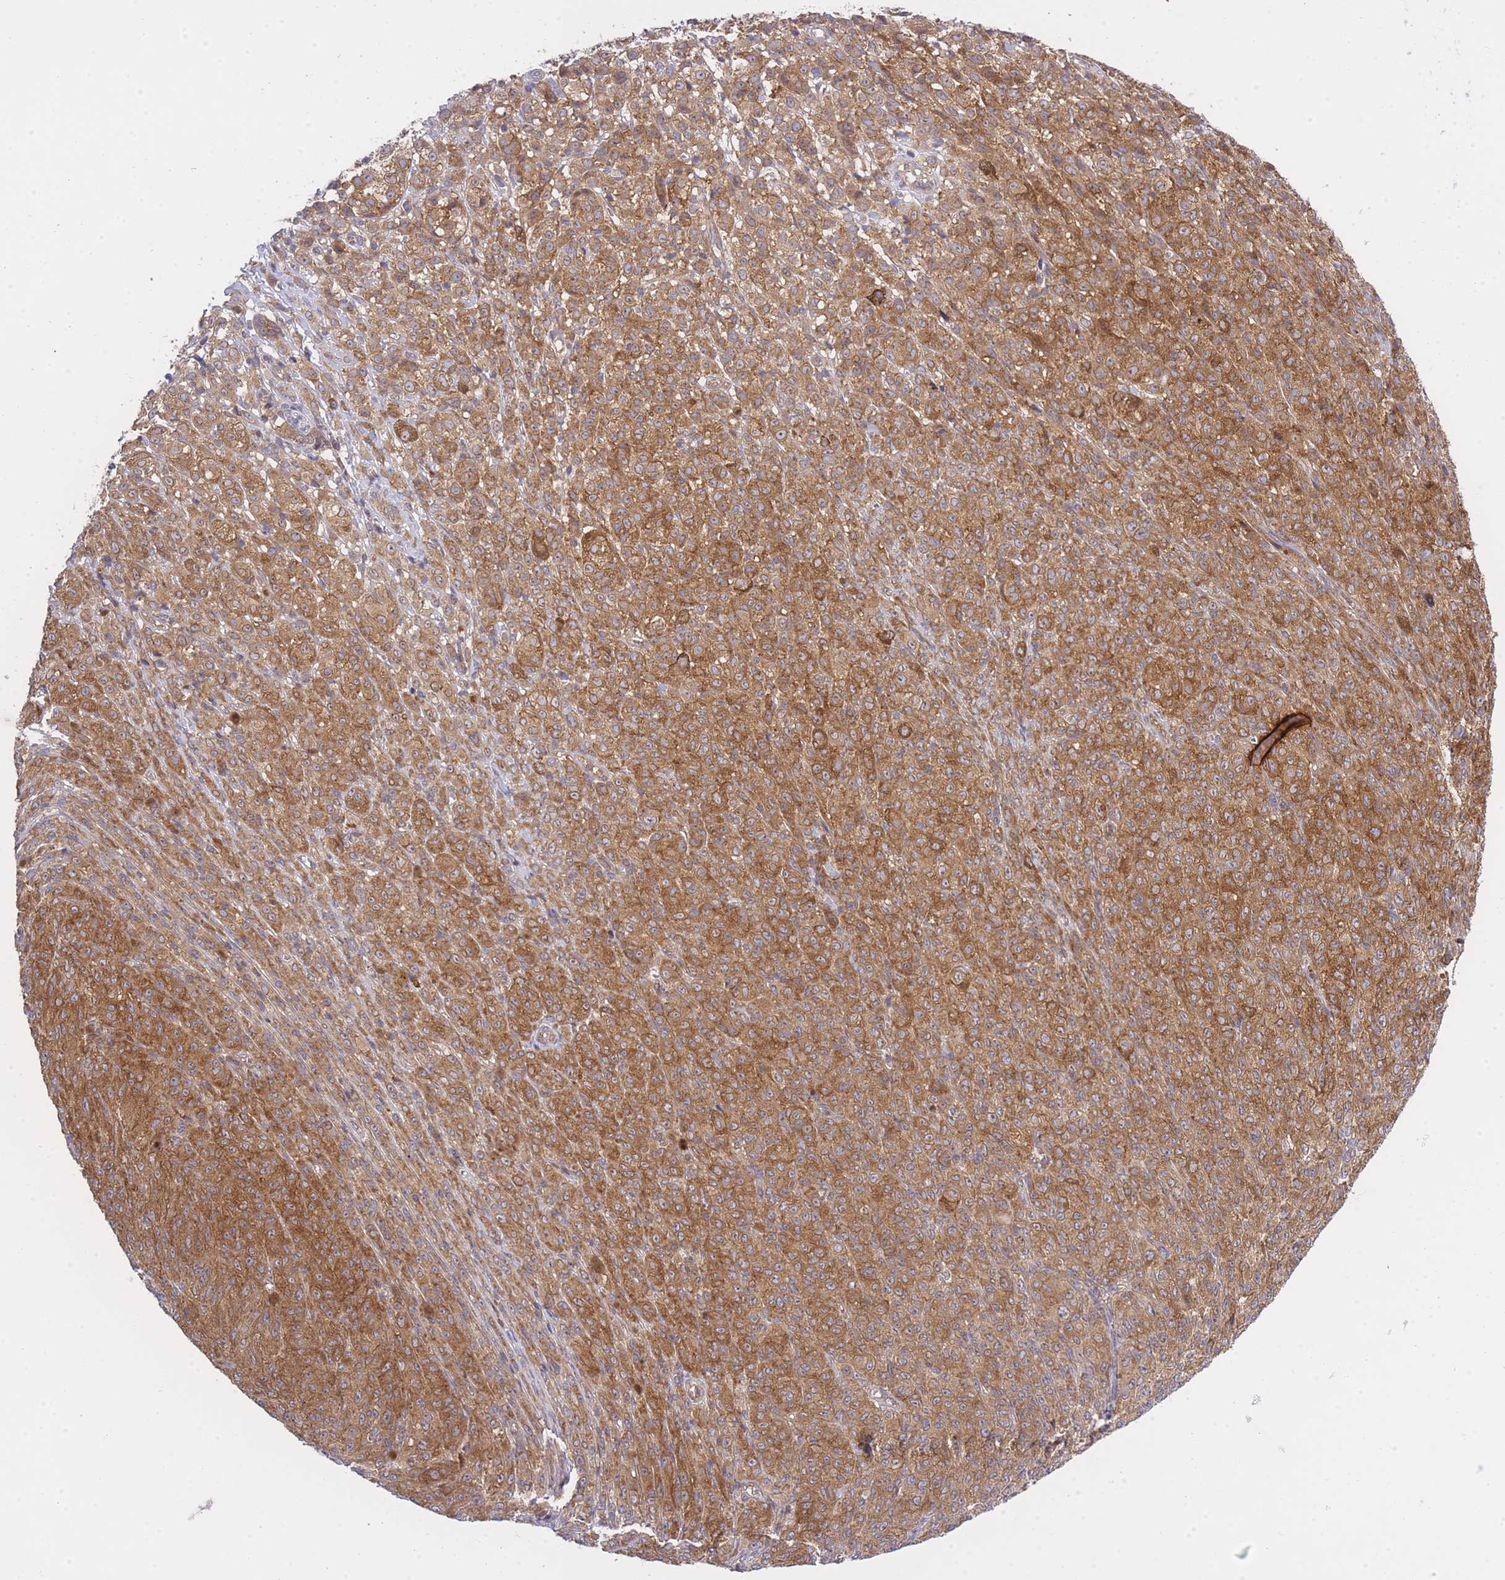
{"staining": {"intensity": "strong", "quantity": ">75%", "location": "cytoplasmic/membranous"}, "tissue": "melanoma", "cell_type": "Tumor cells", "image_type": "cancer", "snomed": [{"axis": "morphology", "description": "Malignant melanoma, NOS"}, {"axis": "topography", "description": "Skin"}], "caption": "About >75% of tumor cells in human melanoma reveal strong cytoplasmic/membranous protein staining as visualized by brown immunohistochemical staining.", "gene": "EIF2B2", "patient": {"sex": "female", "age": 52}}